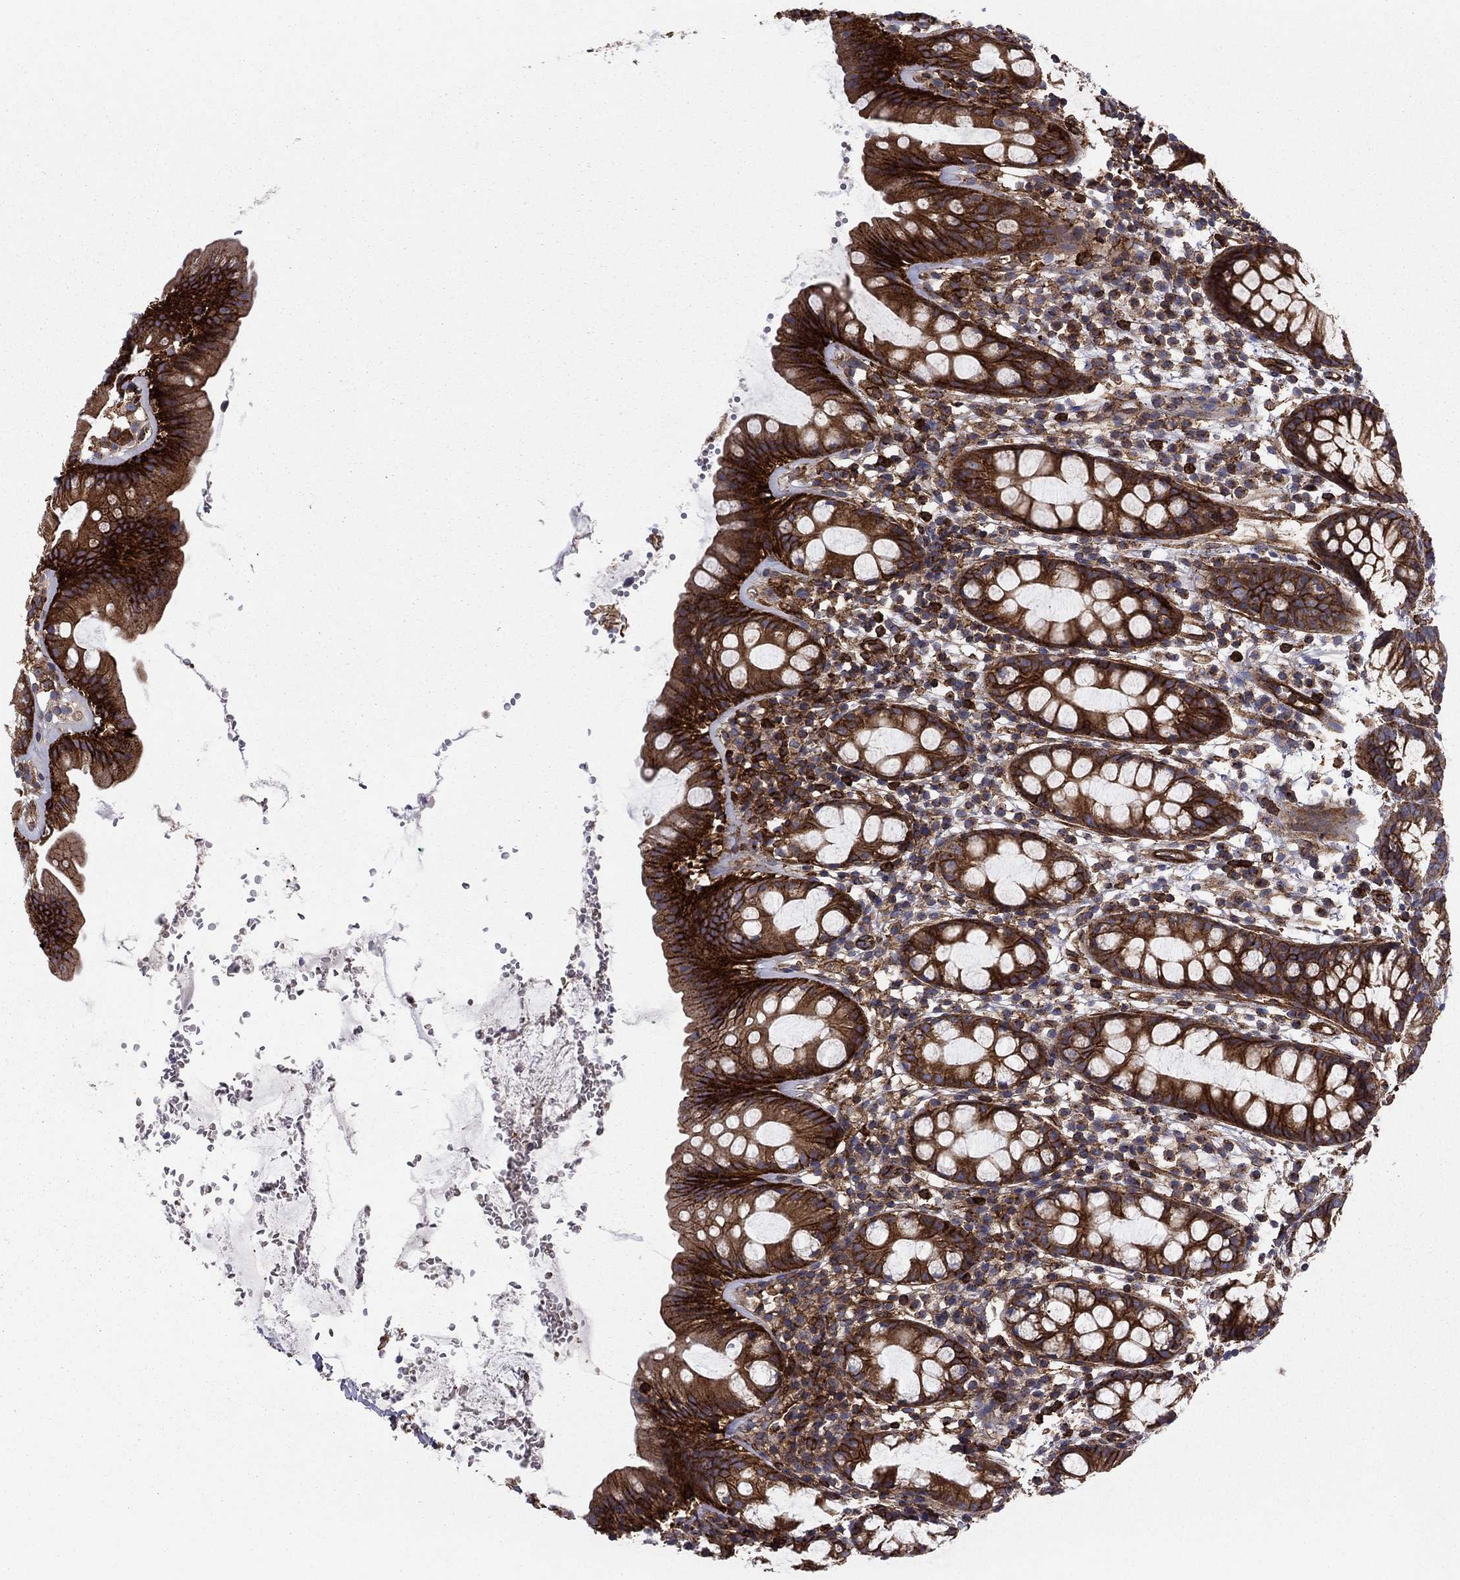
{"staining": {"intensity": "strong", "quantity": ">75%", "location": "cytoplasmic/membranous"}, "tissue": "rectum", "cell_type": "Glandular cells", "image_type": "normal", "snomed": [{"axis": "morphology", "description": "Normal tissue, NOS"}, {"axis": "topography", "description": "Rectum"}], "caption": "An image showing strong cytoplasmic/membranous staining in approximately >75% of glandular cells in unremarkable rectum, as visualized by brown immunohistochemical staining.", "gene": "EHBP1L1", "patient": {"sex": "male", "age": 57}}